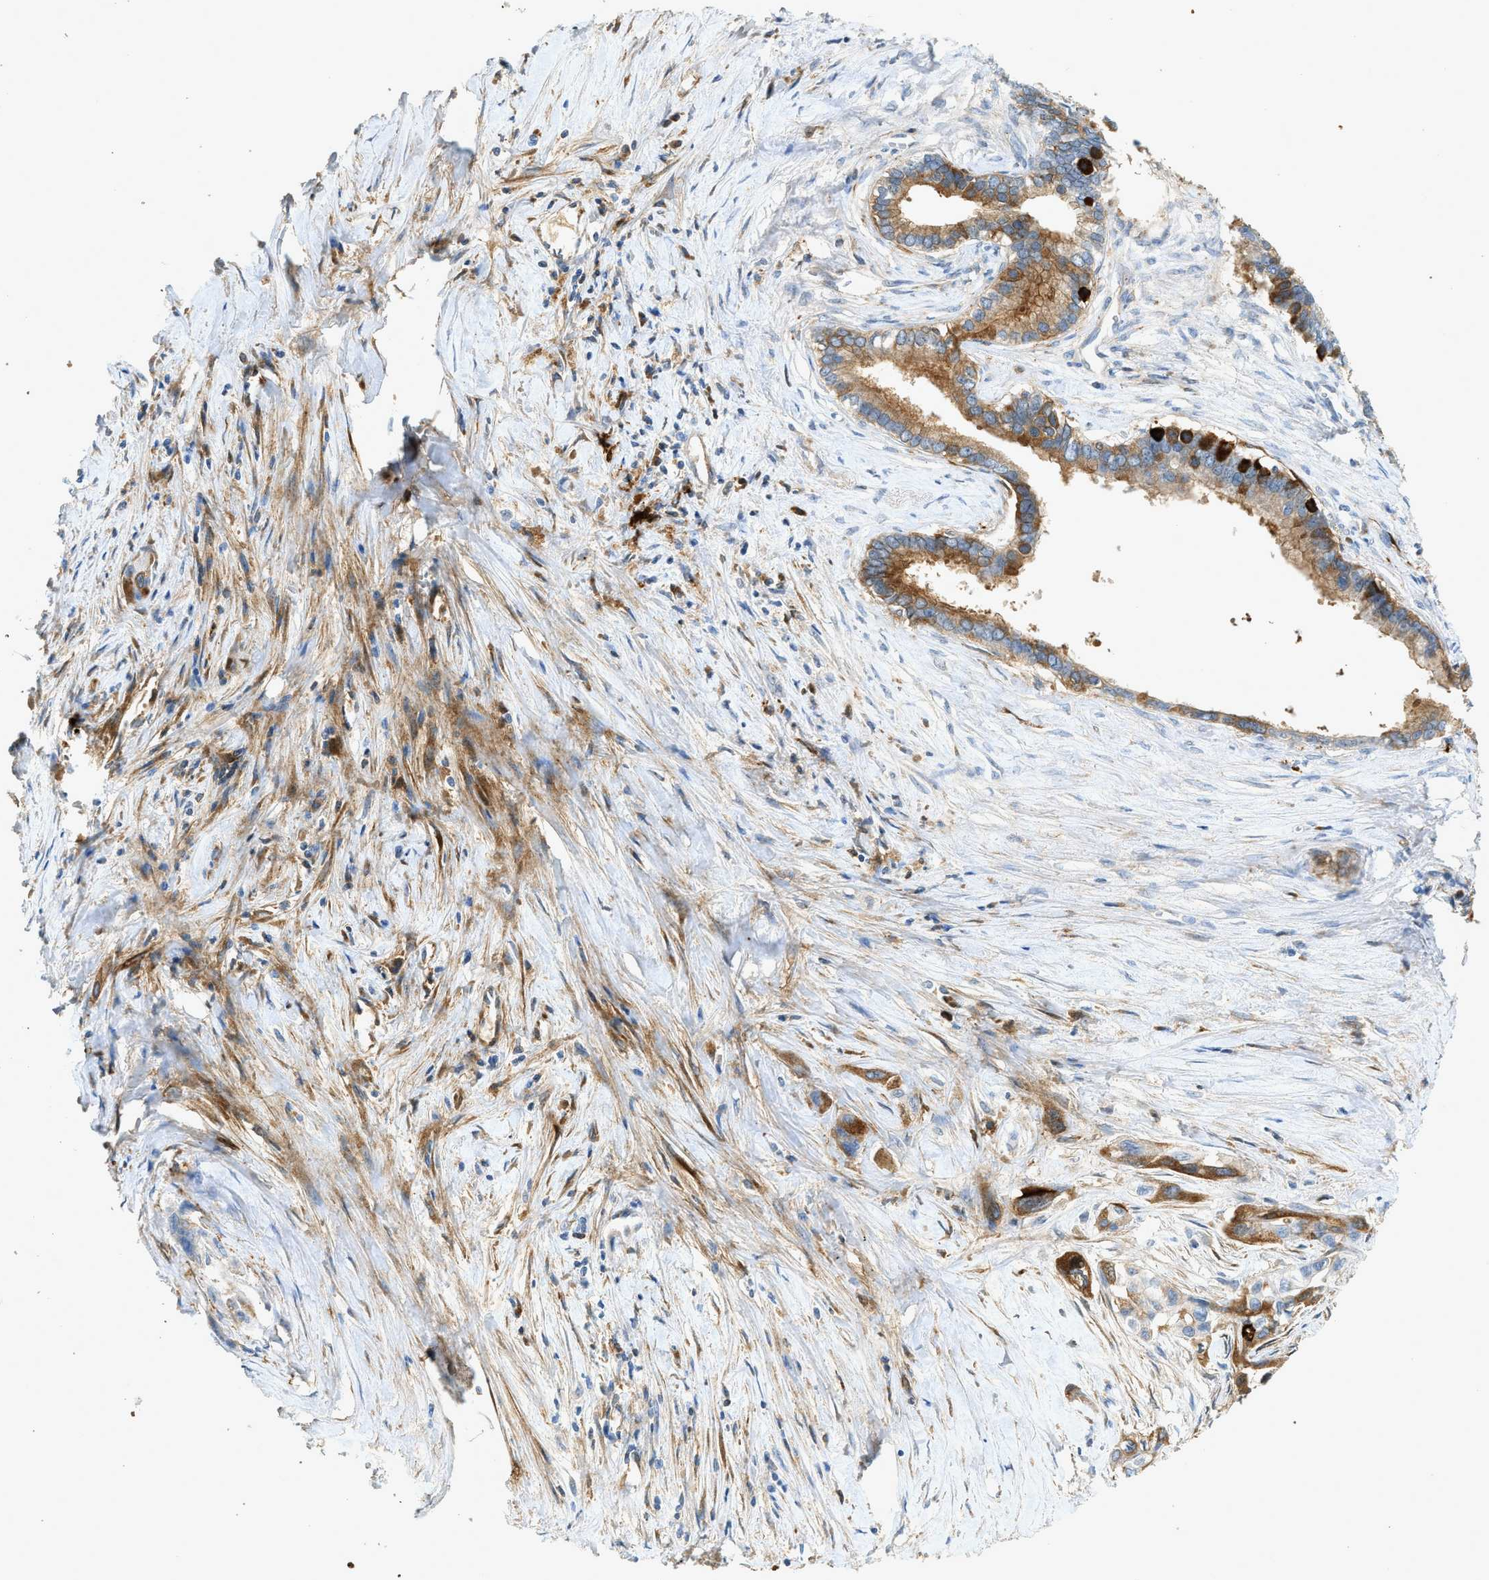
{"staining": {"intensity": "moderate", "quantity": "25%-75%", "location": "cytoplasmic/membranous"}, "tissue": "pancreatic cancer", "cell_type": "Tumor cells", "image_type": "cancer", "snomed": [{"axis": "morphology", "description": "Adenocarcinoma, NOS"}, {"axis": "topography", "description": "Pancreas"}], "caption": "Immunohistochemistry of human adenocarcinoma (pancreatic) exhibits medium levels of moderate cytoplasmic/membranous expression in approximately 25%-75% of tumor cells.", "gene": "F2", "patient": {"sex": "male", "age": 73}}